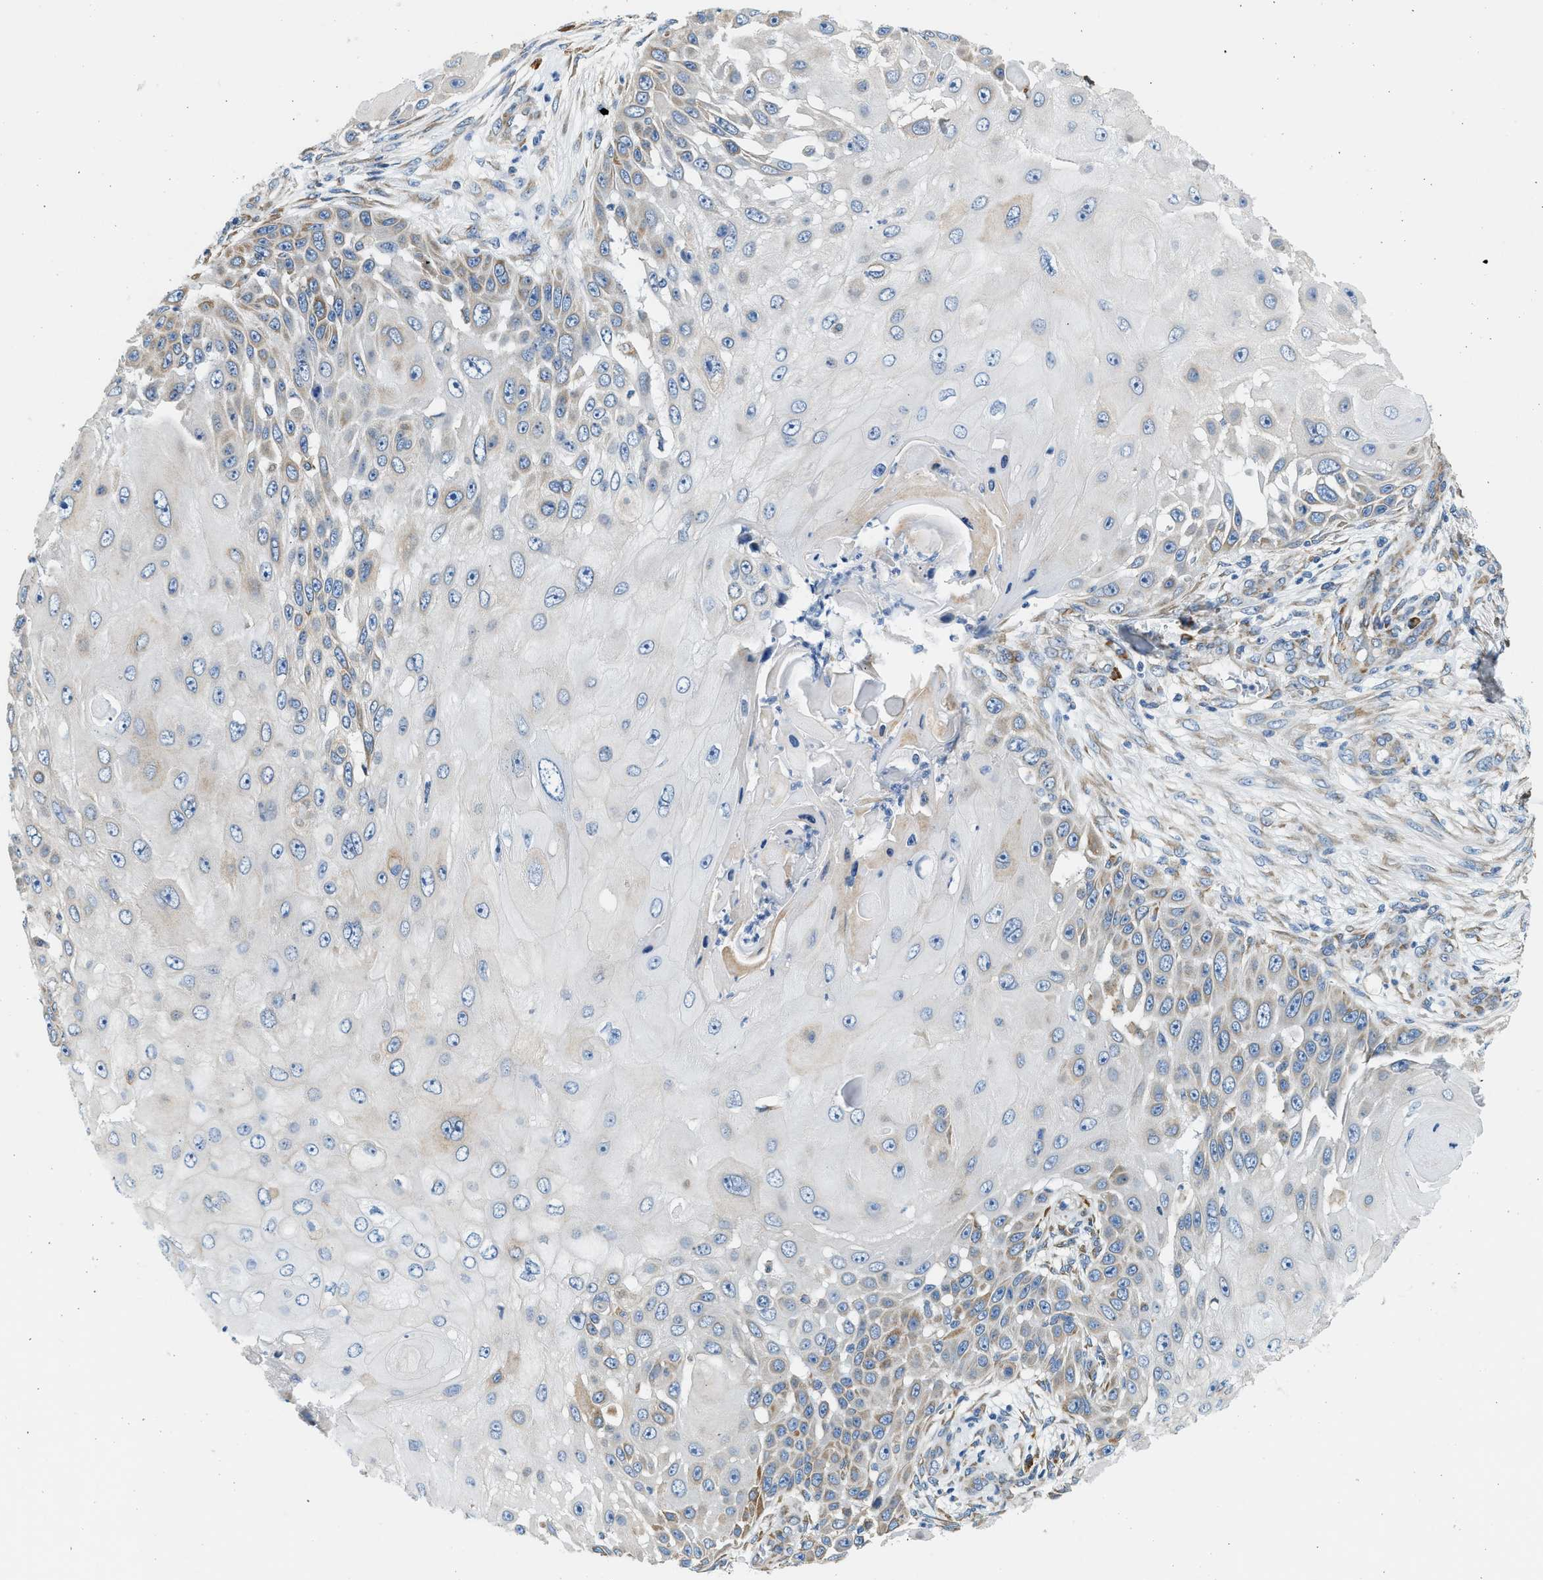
{"staining": {"intensity": "weak", "quantity": "<25%", "location": "cytoplasmic/membranous"}, "tissue": "skin cancer", "cell_type": "Tumor cells", "image_type": "cancer", "snomed": [{"axis": "morphology", "description": "Squamous cell carcinoma, NOS"}, {"axis": "topography", "description": "Skin"}], "caption": "Immunohistochemistry of human squamous cell carcinoma (skin) demonstrates no staining in tumor cells.", "gene": "CNTN6", "patient": {"sex": "female", "age": 44}}